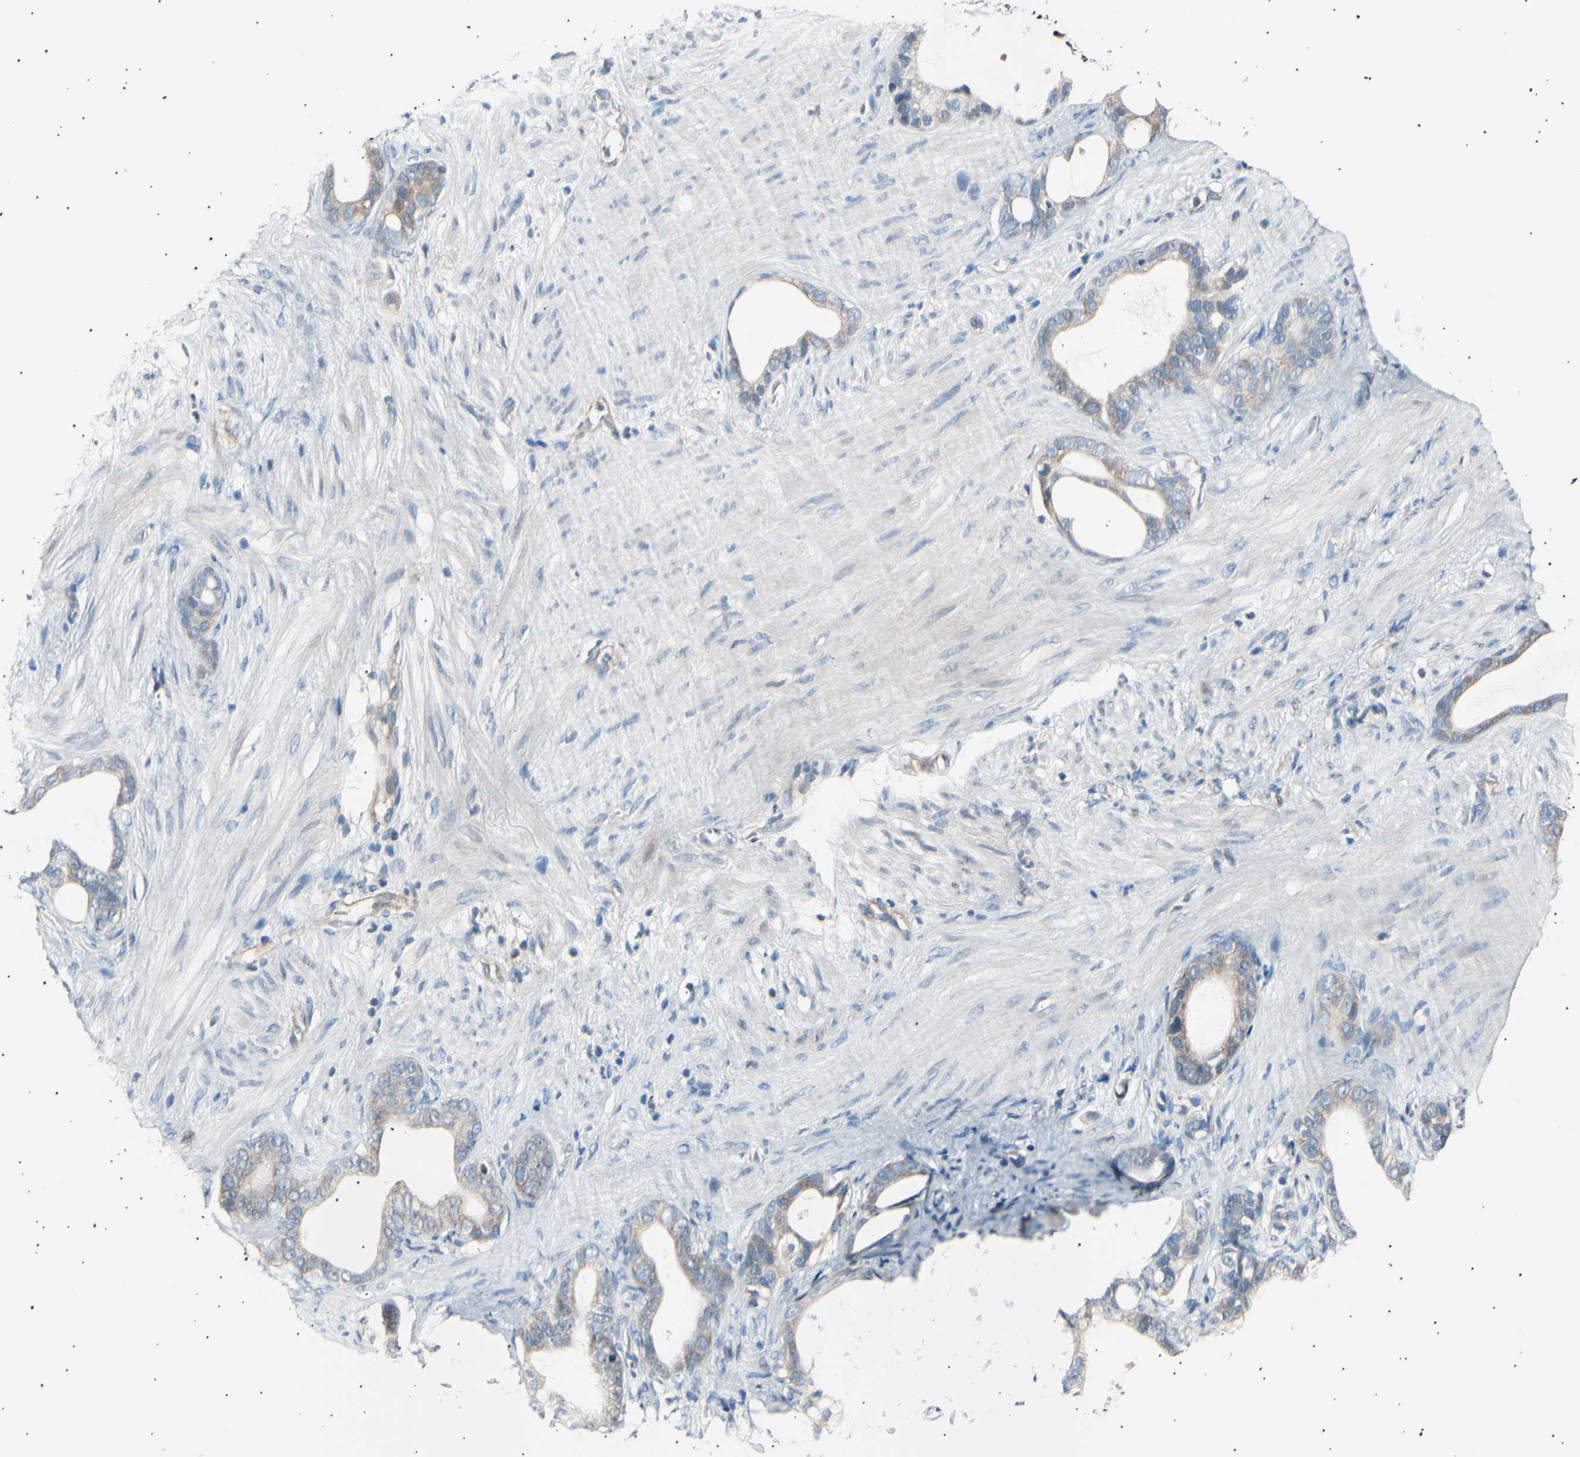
{"staining": {"intensity": "weak", "quantity": ">75%", "location": "cytoplasmic/membranous"}, "tissue": "stomach cancer", "cell_type": "Tumor cells", "image_type": "cancer", "snomed": [{"axis": "morphology", "description": "Adenocarcinoma, NOS"}, {"axis": "topography", "description": "Stomach"}], "caption": "A low amount of weak cytoplasmic/membranous expression is identified in about >75% of tumor cells in stomach cancer tissue. (Stains: DAB in brown, nuclei in blue, Microscopy: brightfield microscopy at high magnification).", "gene": "ITGA6", "patient": {"sex": "female", "age": 75}}